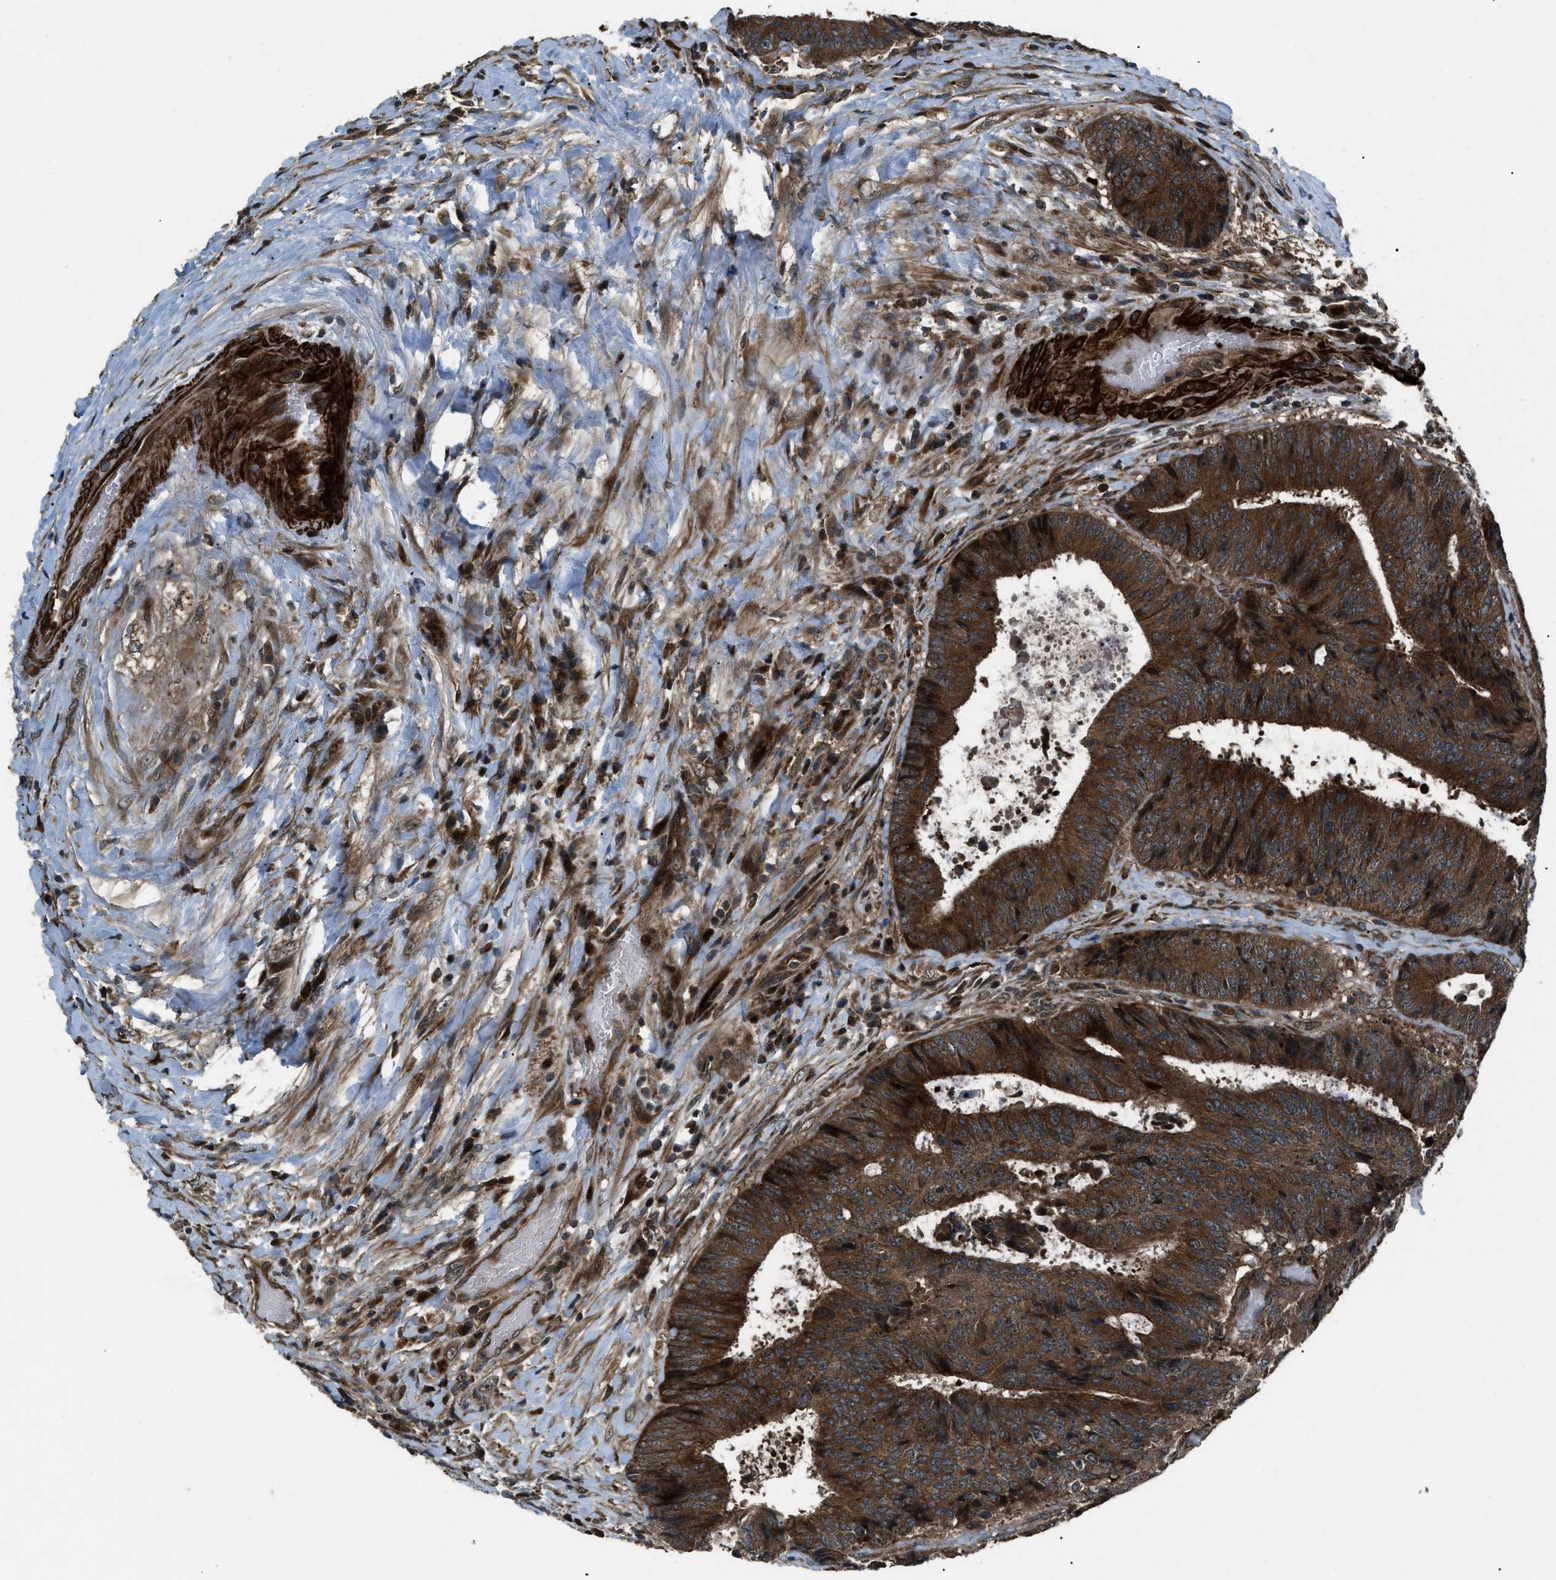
{"staining": {"intensity": "strong", "quantity": ">75%", "location": "cytoplasmic/membranous"}, "tissue": "colorectal cancer", "cell_type": "Tumor cells", "image_type": "cancer", "snomed": [{"axis": "morphology", "description": "Adenocarcinoma, NOS"}, {"axis": "topography", "description": "Rectum"}], "caption": "Approximately >75% of tumor cells in human colorectal cancer demonstrate strong cytoplasmic/membranous protein expression as visualized by brown immunohistochemical staining.", "gene": "IRAK4", "patient": {"sex": "male", "age": 72}}